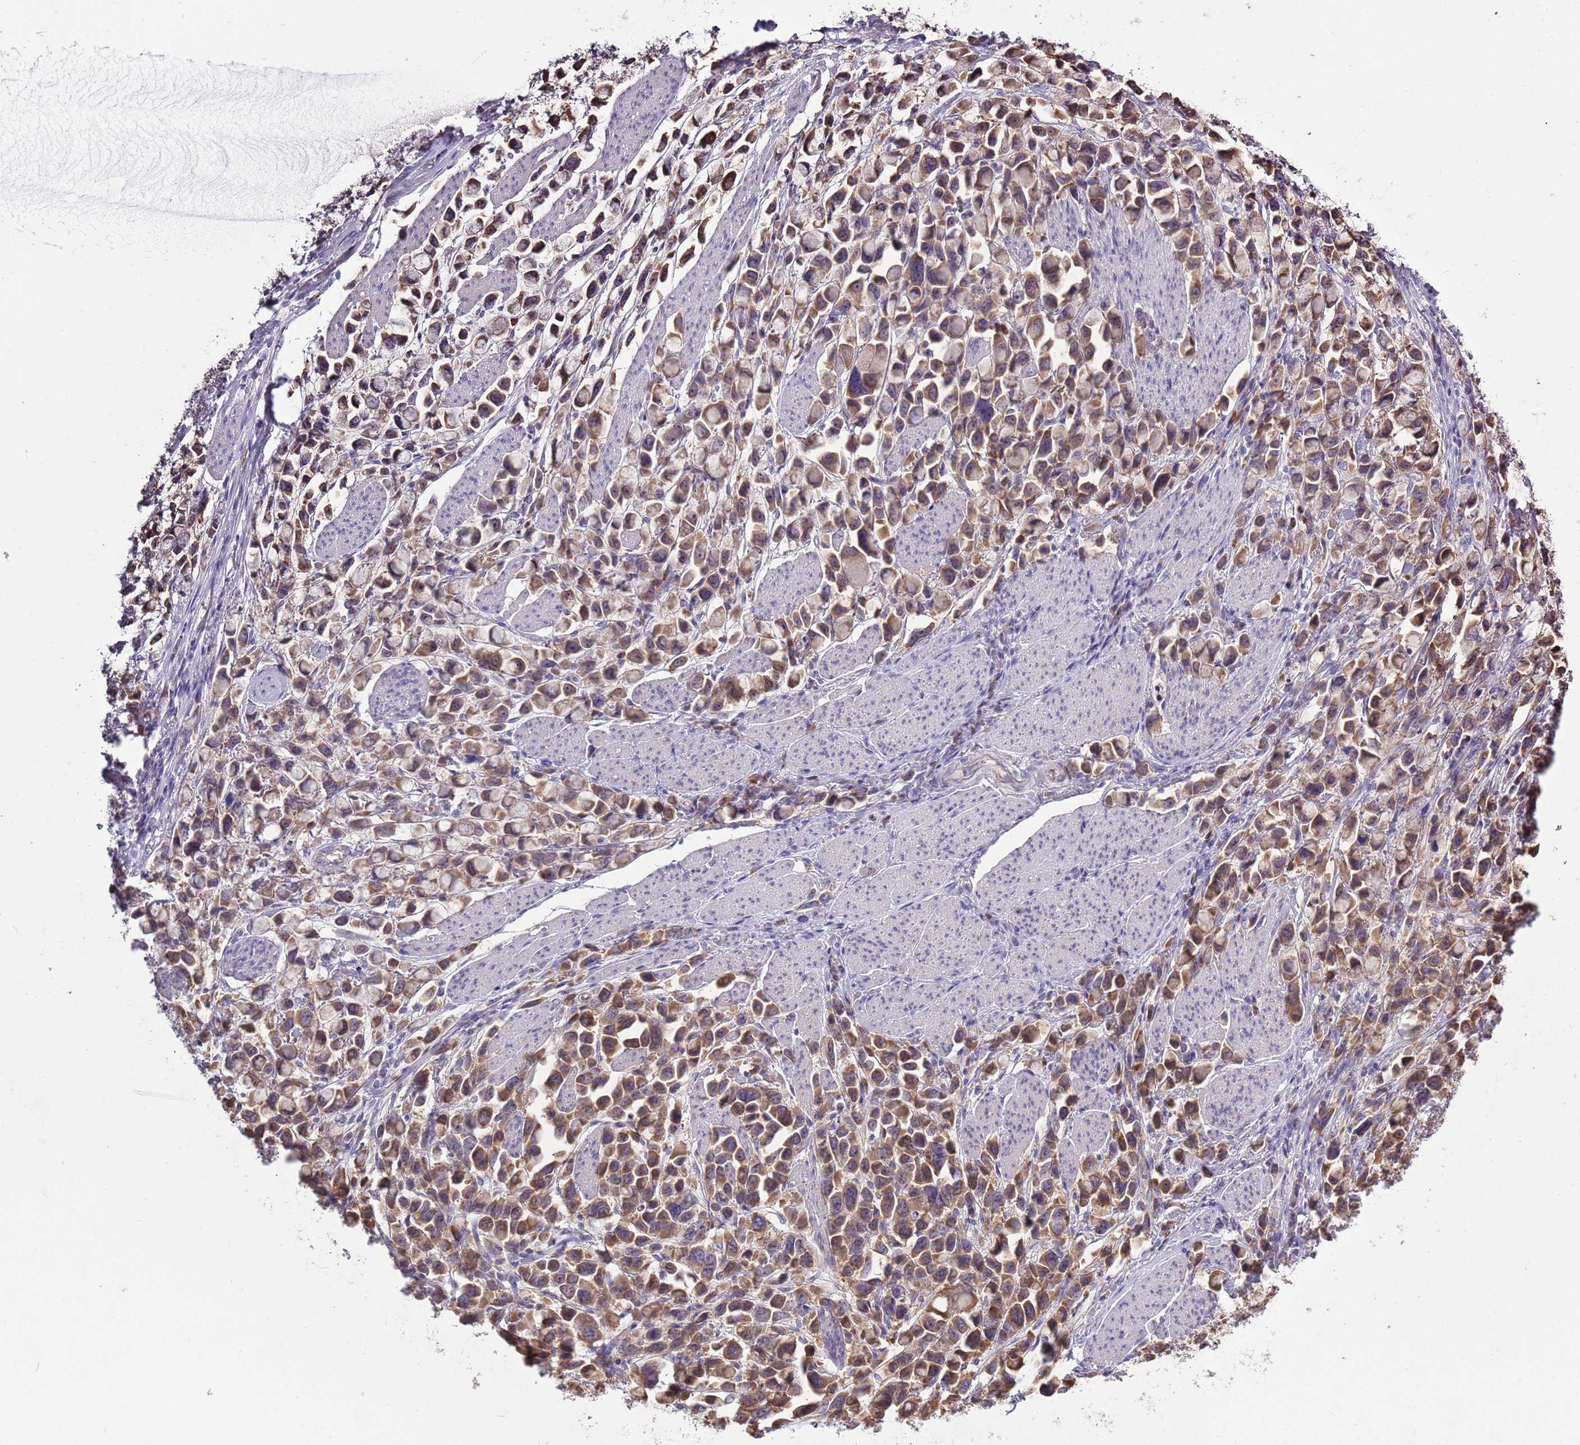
{"staining": {"intensity": "moderate", "quantity": ">75%", "location": "cytoplasmic/membranous"}, "tissue": "stomach cancer", "cell_type": "Tumor cells", "image_type": "cancer", "snomed": [{"axis": "morphology", "description": "Adenocarcinoma, NOS"}, {"axis": "topography", "description": "Stomach"}], "caption": "Approximately >75% of tumor cells in adenocarcinoma (stomach) exhibit moderate cytoplasmic/membranous protein positivity as visualized by brown immunohistochemical staining.", "gene": "RPL17-C18orf32", "patient": {"sex": "female", "age": 81}}